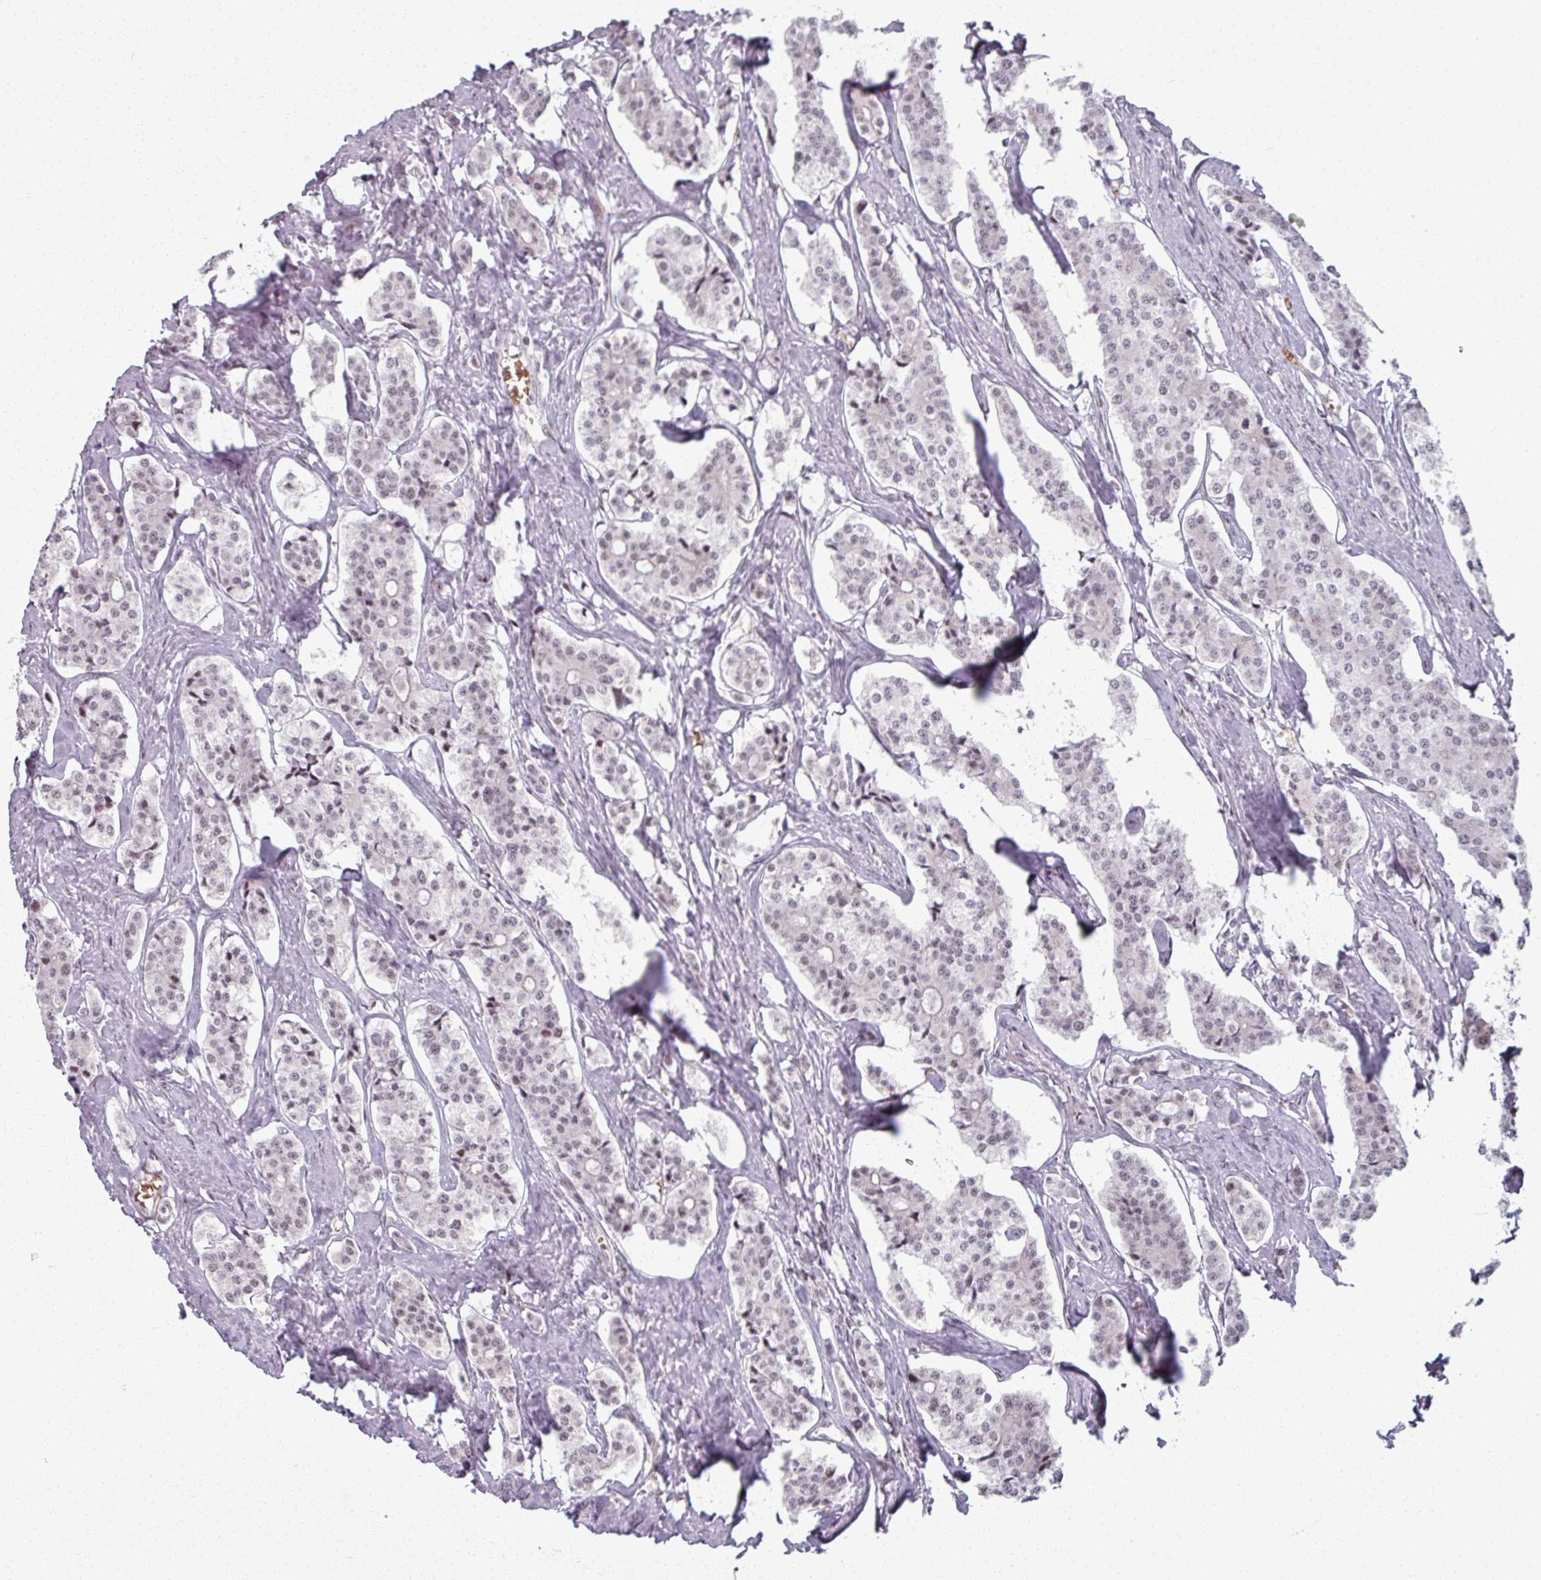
{"staining": {"intensity": "weak", "quantity": "25%-75%", "location": "nuclear"}, "tissue": "carcinoid", "cell_type": "Tumor cells", "image_type": "cancer", "snomed": [{"axis": "morphology", "description": "Carcinoid, malignant, NOS"}, {"axis": "topography", "description": "Small intestine"}], "caption": "DAB (3,3'-diaminobenzidine) immunohistochemical staining of carcinoid displays weak nuclear protein positivity in approximately 25%-75% of tumor cells. The staining is performed using DAB (3,3'-diaminobenzidine) brown chromogen to label protein expression. The nuclei are counter-stained blue using hematoxylin.", "gene": "NCOR1", "patient": {"sex": "male", "age": 63}}